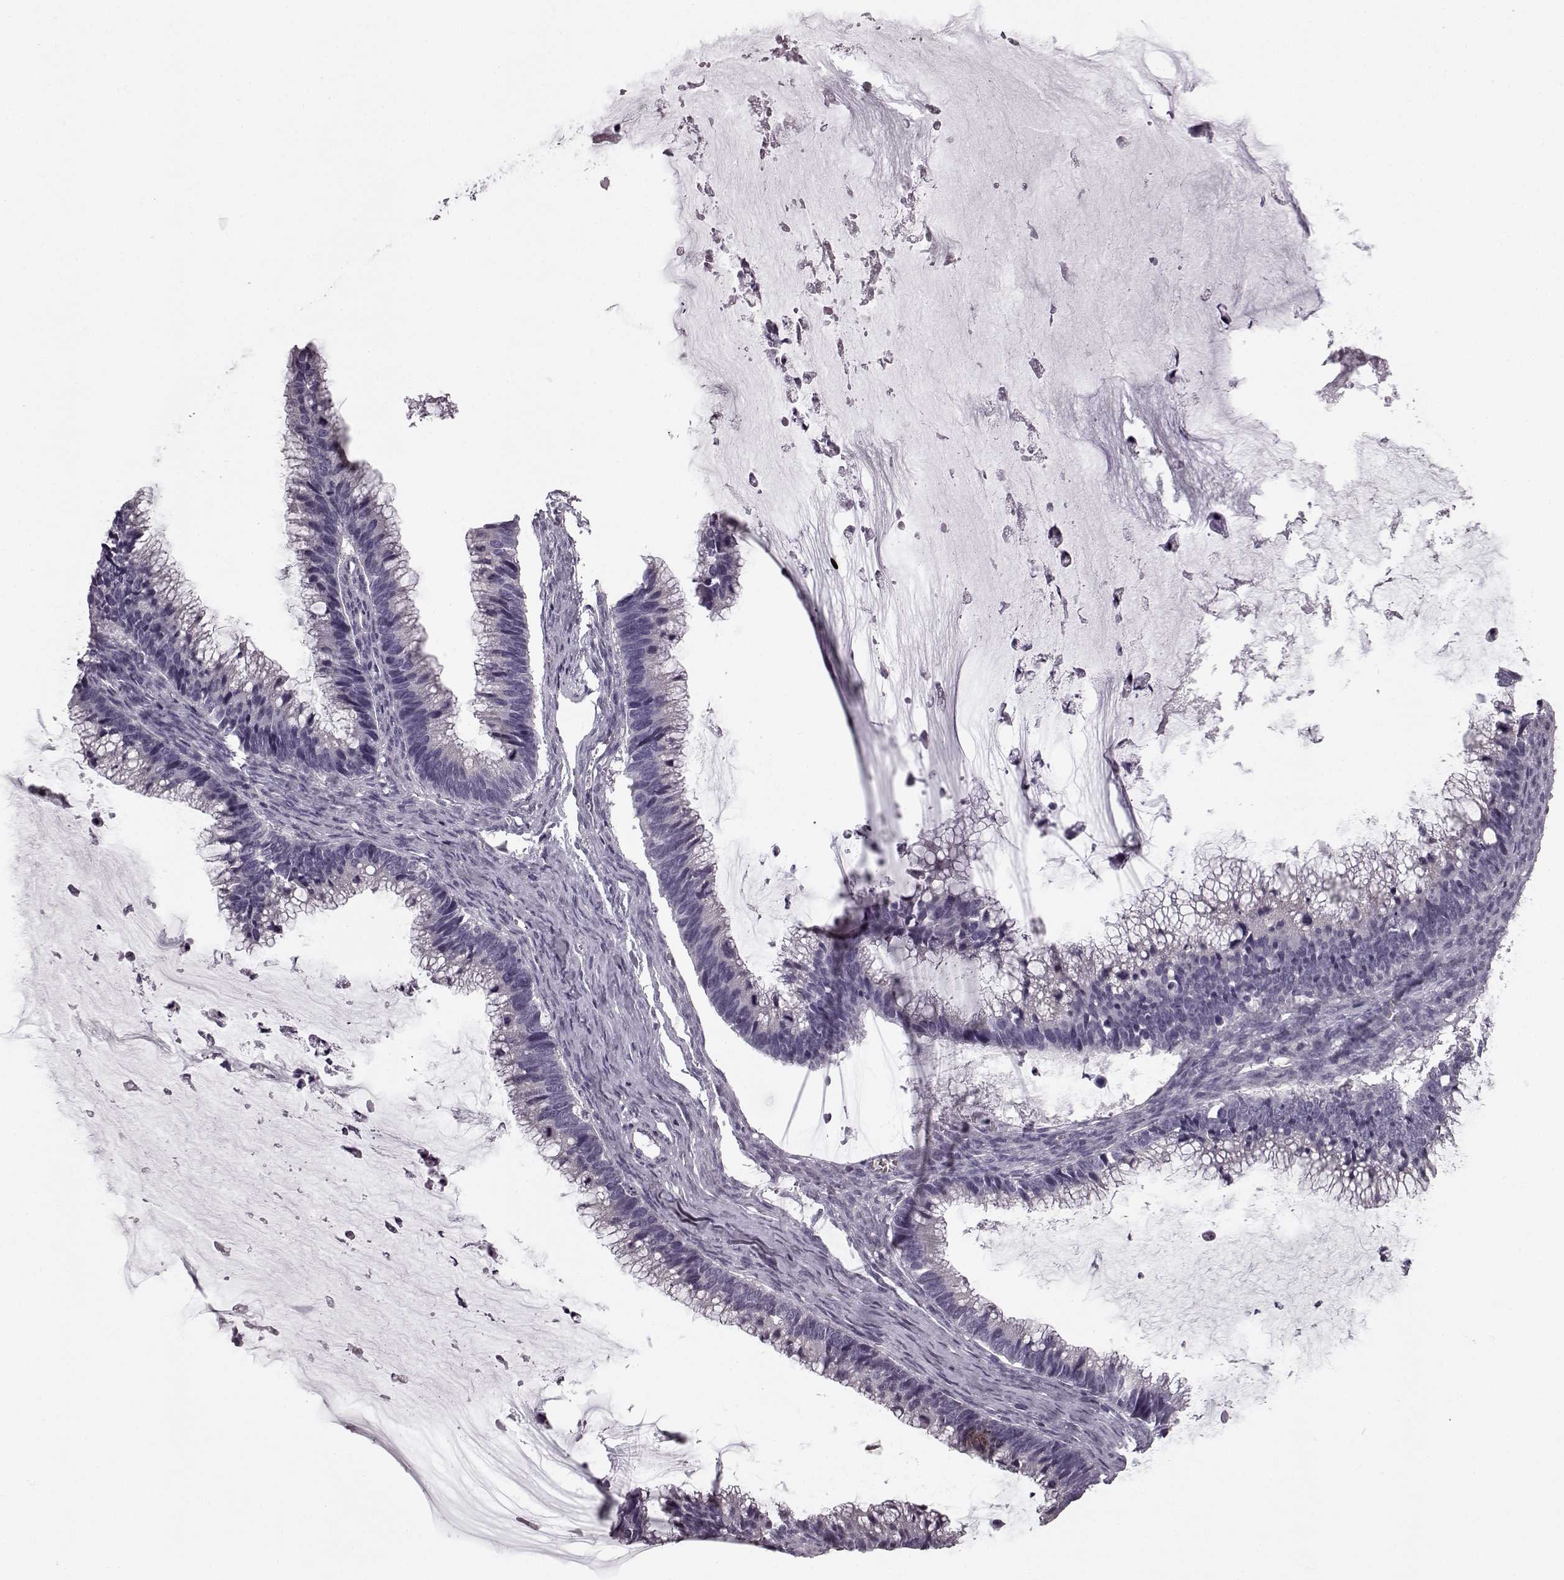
{"staining": {"intensity": "negative", "quantity": "none", "location": "none"}, "tissue": "ovarian cancer", "cell_type": "Tumor cells", "image_type": "cancer", "snomed": [{"axis": "morphology", "description": "Cystadenocarcinoma, mucinous, NOS"}, {"axis": "topography", "description": "Ovary"}], "caption": "High magnification brightfield microscopy of ovarian mucinous cystadenocarcinoma stained with DAB (3,3'-diaminobenzidine) (brown) and counterstained with hematoxylin (blue): tumor cells show no significant staining.", "gene": "SEMG2", "patient": {"sex": "female", "age": 38}}